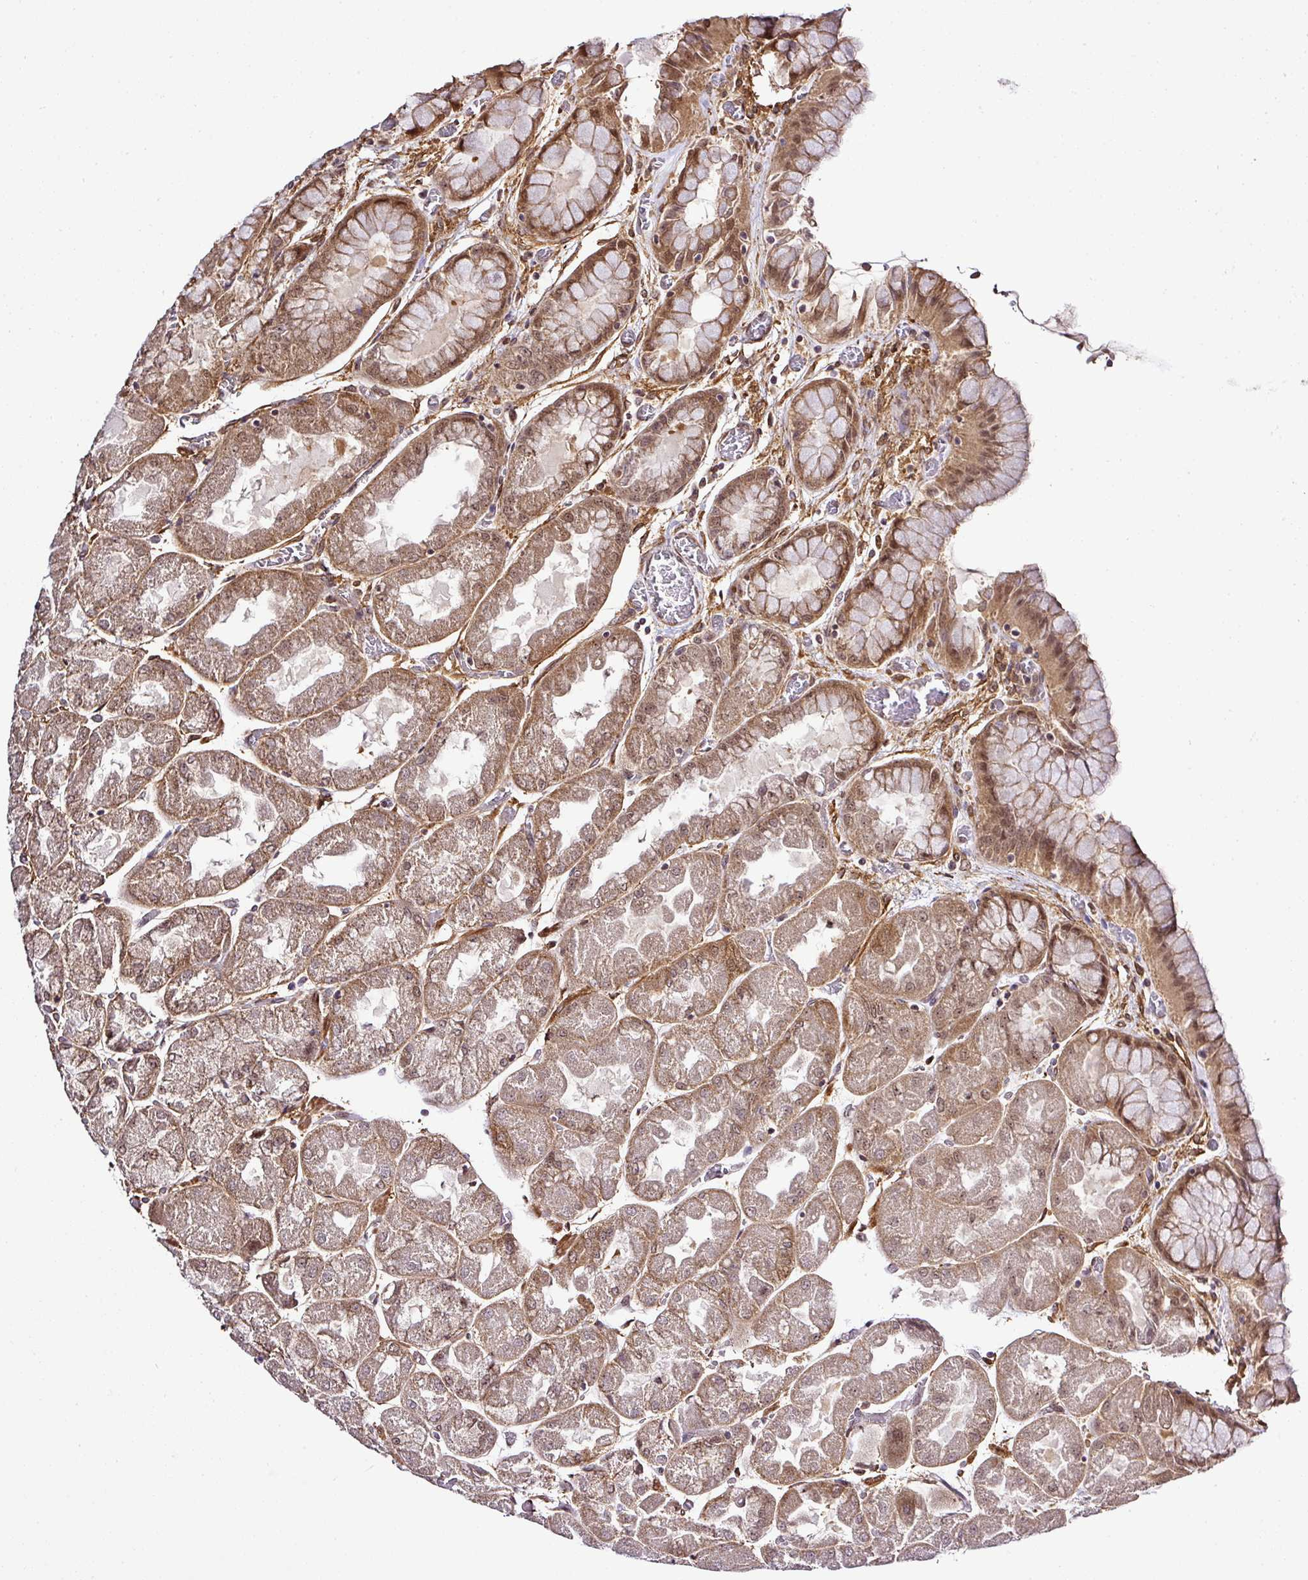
{"staining": {"intensity": "moderate", "quantity": ">75%", "location": "cytoplasmic/membranous,nuclear"}, "tissue": "stomach", "cell_type": "Glandular cells", "image_type": "normal", "snomed": [{"axis": "morphology", "description": "Normal tissue, NOS"}, {"axis": "topography", "description": "Stomach"}], "caption": "IHC of unremarkable human stomach reveals medium levels of moderate cytoplasmic/membranous,nuclear positivity in approximately >75% of glandular cells.", "gene": "FAM153A", "patient": {"sex": "female", "age": 61}}